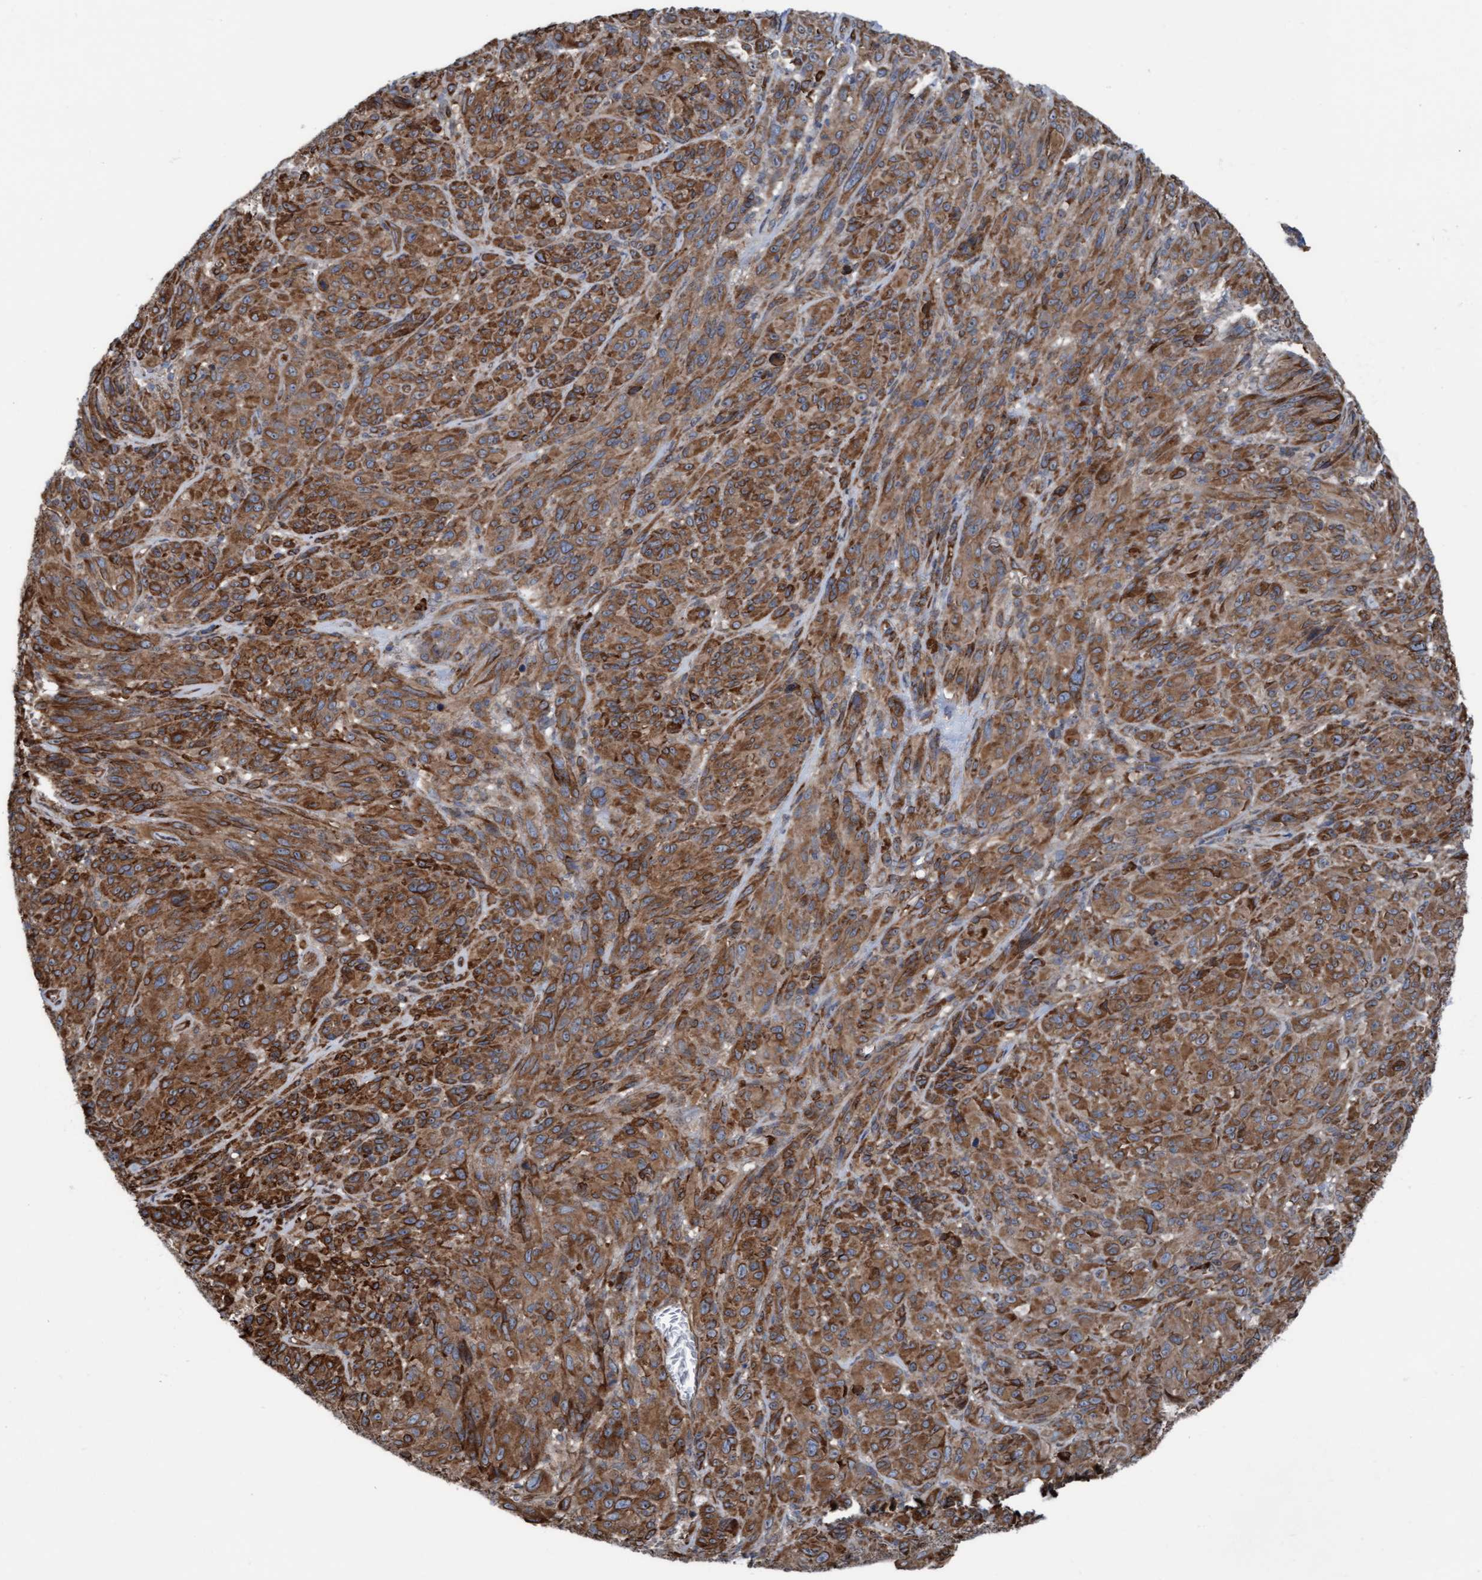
{"staining": {"intensity": "moderate", "quantity": ">75%", "location": "cytoplasmic/membranous"}, "tissue": "melanoma", "cell_type": "Tumor cells", "image_type": "cancer", "snomed": [{"axis": "morphology", "description": "Malignant melanoma, NOS"}, {"axis": "topography", "description": "Skin of head"}], "caption": "DAB immunohistochemical staining of malignant melanoma demonstrates moderate cytoplasmic/membranous protein positivity in about >75% of tumor cells.", "gene": "RAP1GAP2", "patient": {"sex": "male", "age": 96}}